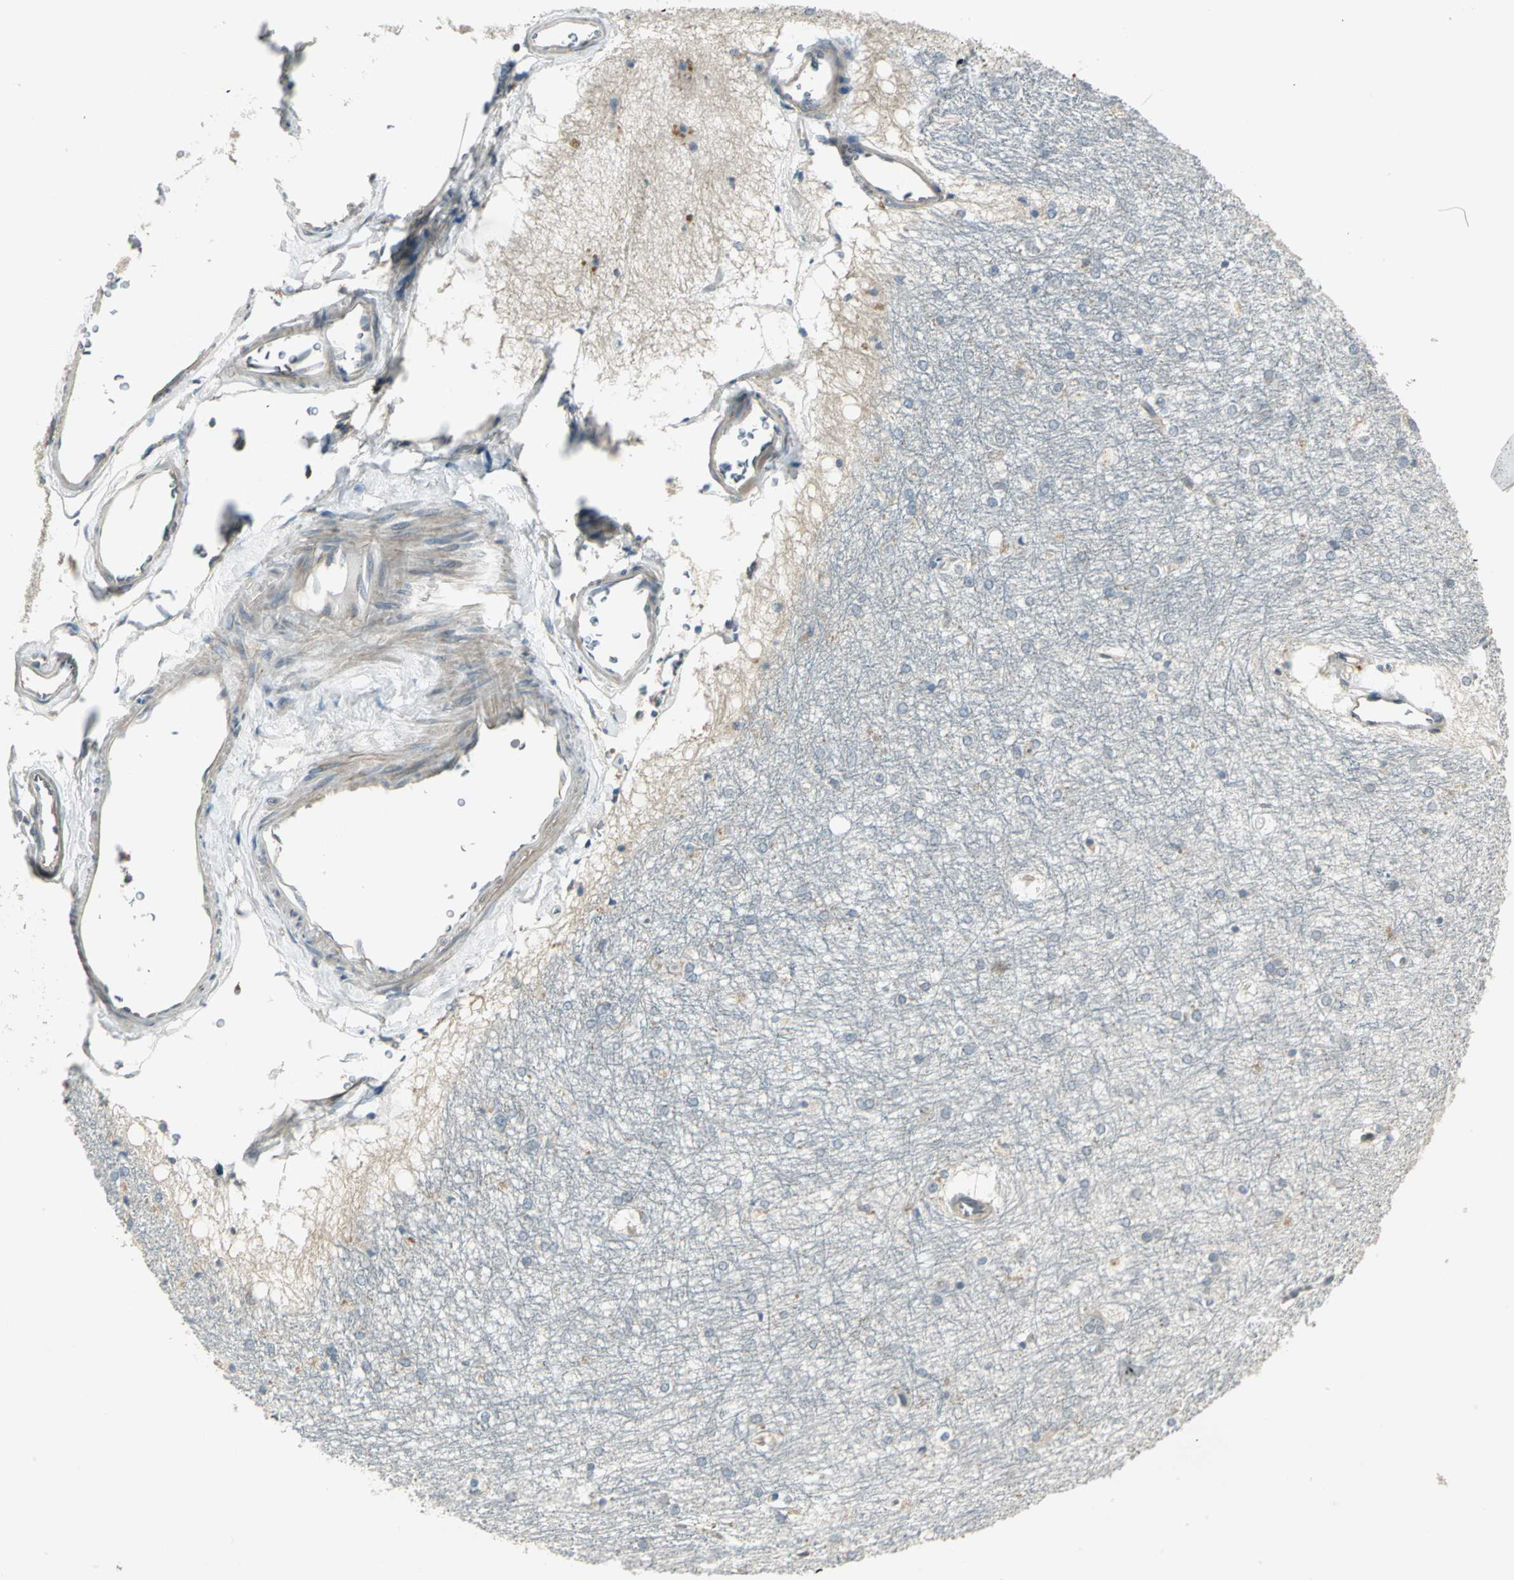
{"staining": {"intensity": "weak", "quantity": "<25%", "location": "cytoplasmic/membranous"}, "tissue": "hippocampus", "cell_type": "Glial cells", "image_type": "normal", "snomed": [{"axis": "morphology", "description": "Normal tissue, NOS"}, {"axis": "topography", "description": "Hippocampus"}], "caption": "Immunohistochemistry micrograph of normal human hippocampus stained for a protein (brown), which exhibits no staining in glial cells. (DAB (3,3'-diaminobenzidine) immunohistochemistry (IHC) visualized using brightfield microscopy, high magnification).", "gene": "PRKAA1", "patient": {"sex": "female", "age": 19}}